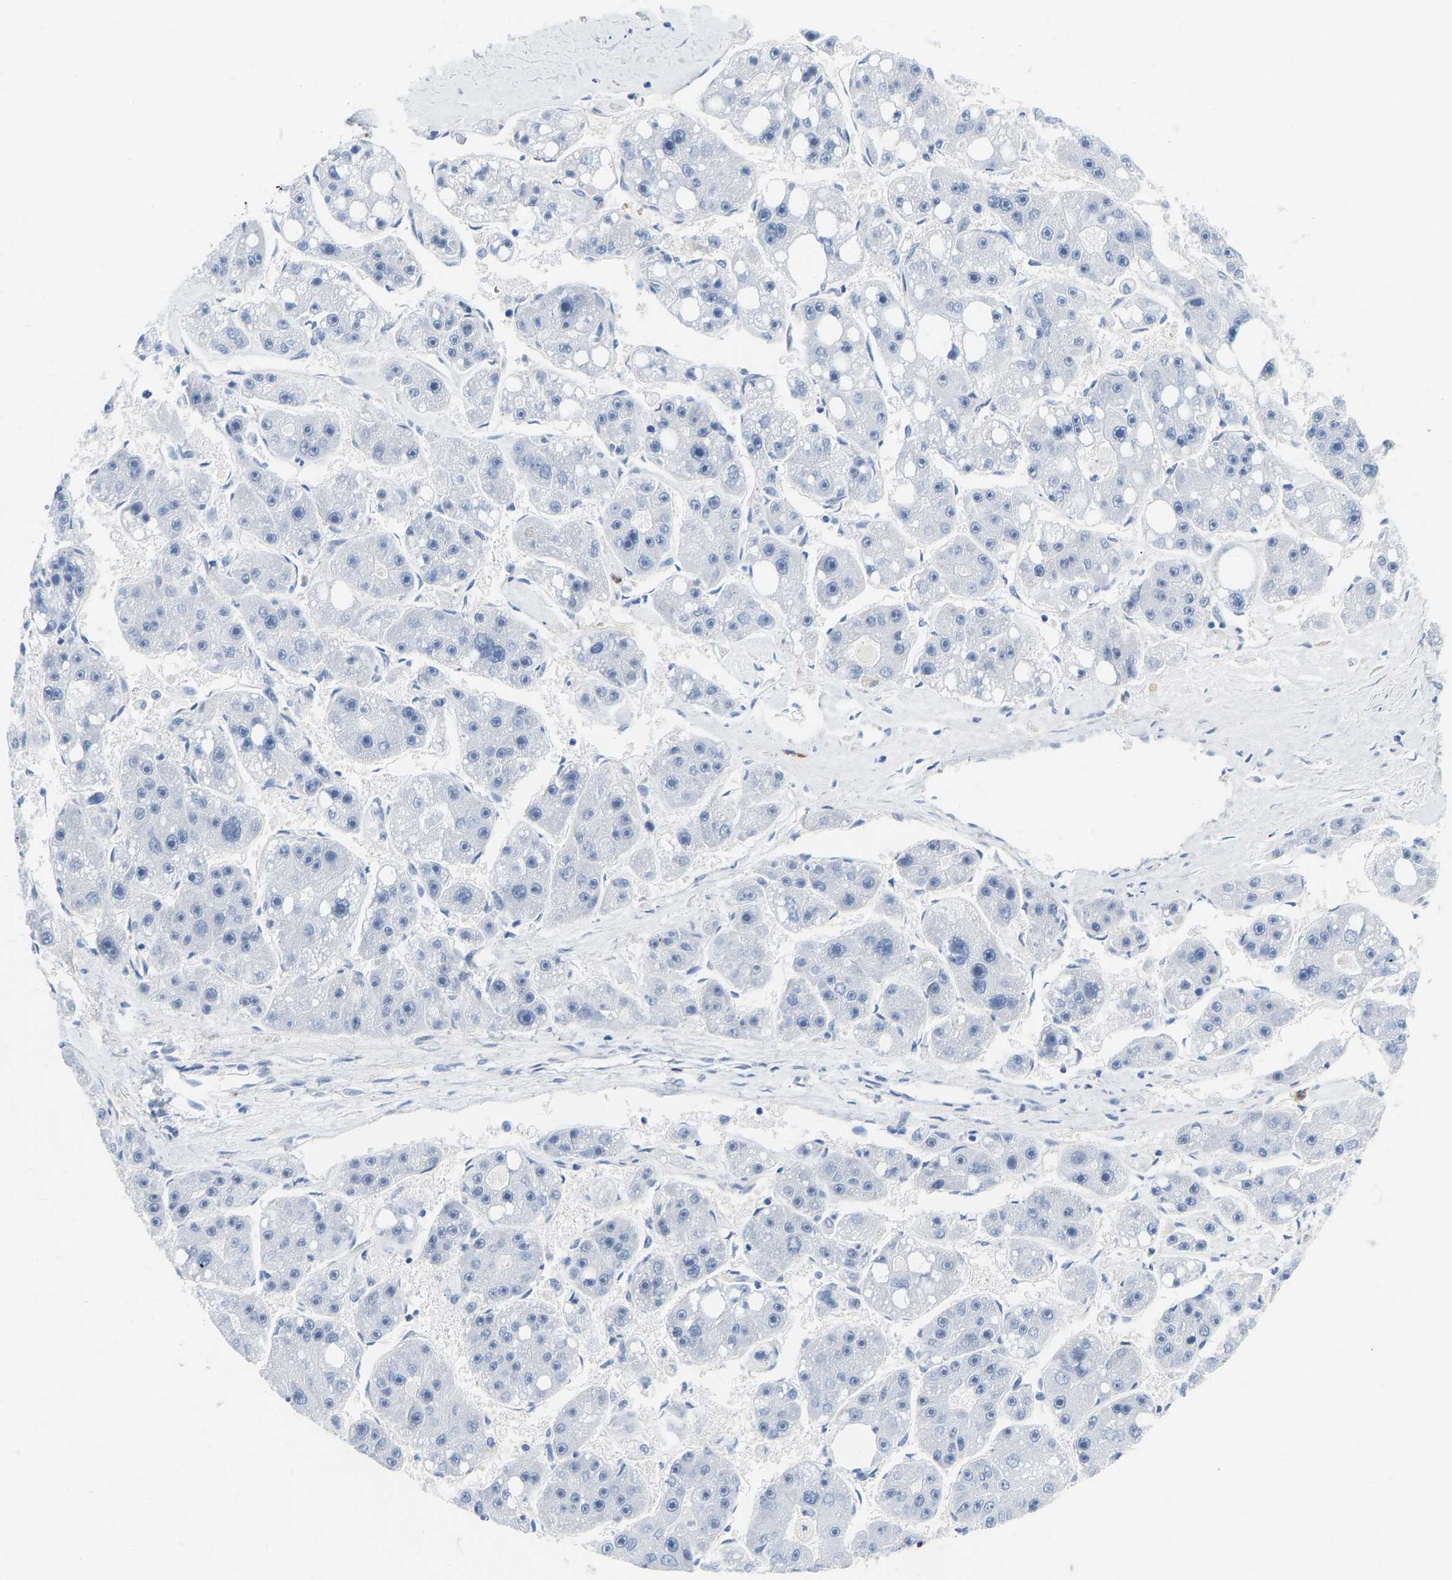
{"staining": {"intensity": "negative", "quantity": "none", "location": "none"}, "tissue": "liver cancer", "cell_type": "Tumor cells", "image_type": "cancer", "snomed": [{"axis": "morphology", "description": "Carcinoma, Hepatocellular, NOS"}, {"axis": "topography", "description": "Liver"}], "caption": "An immunohistochemistry histopathology image of liver cancer is shown. There is no staining in tumor cells of liver cancer.", "gene": "HDAC5", "patient": {"sex": "female", "age": 61}}